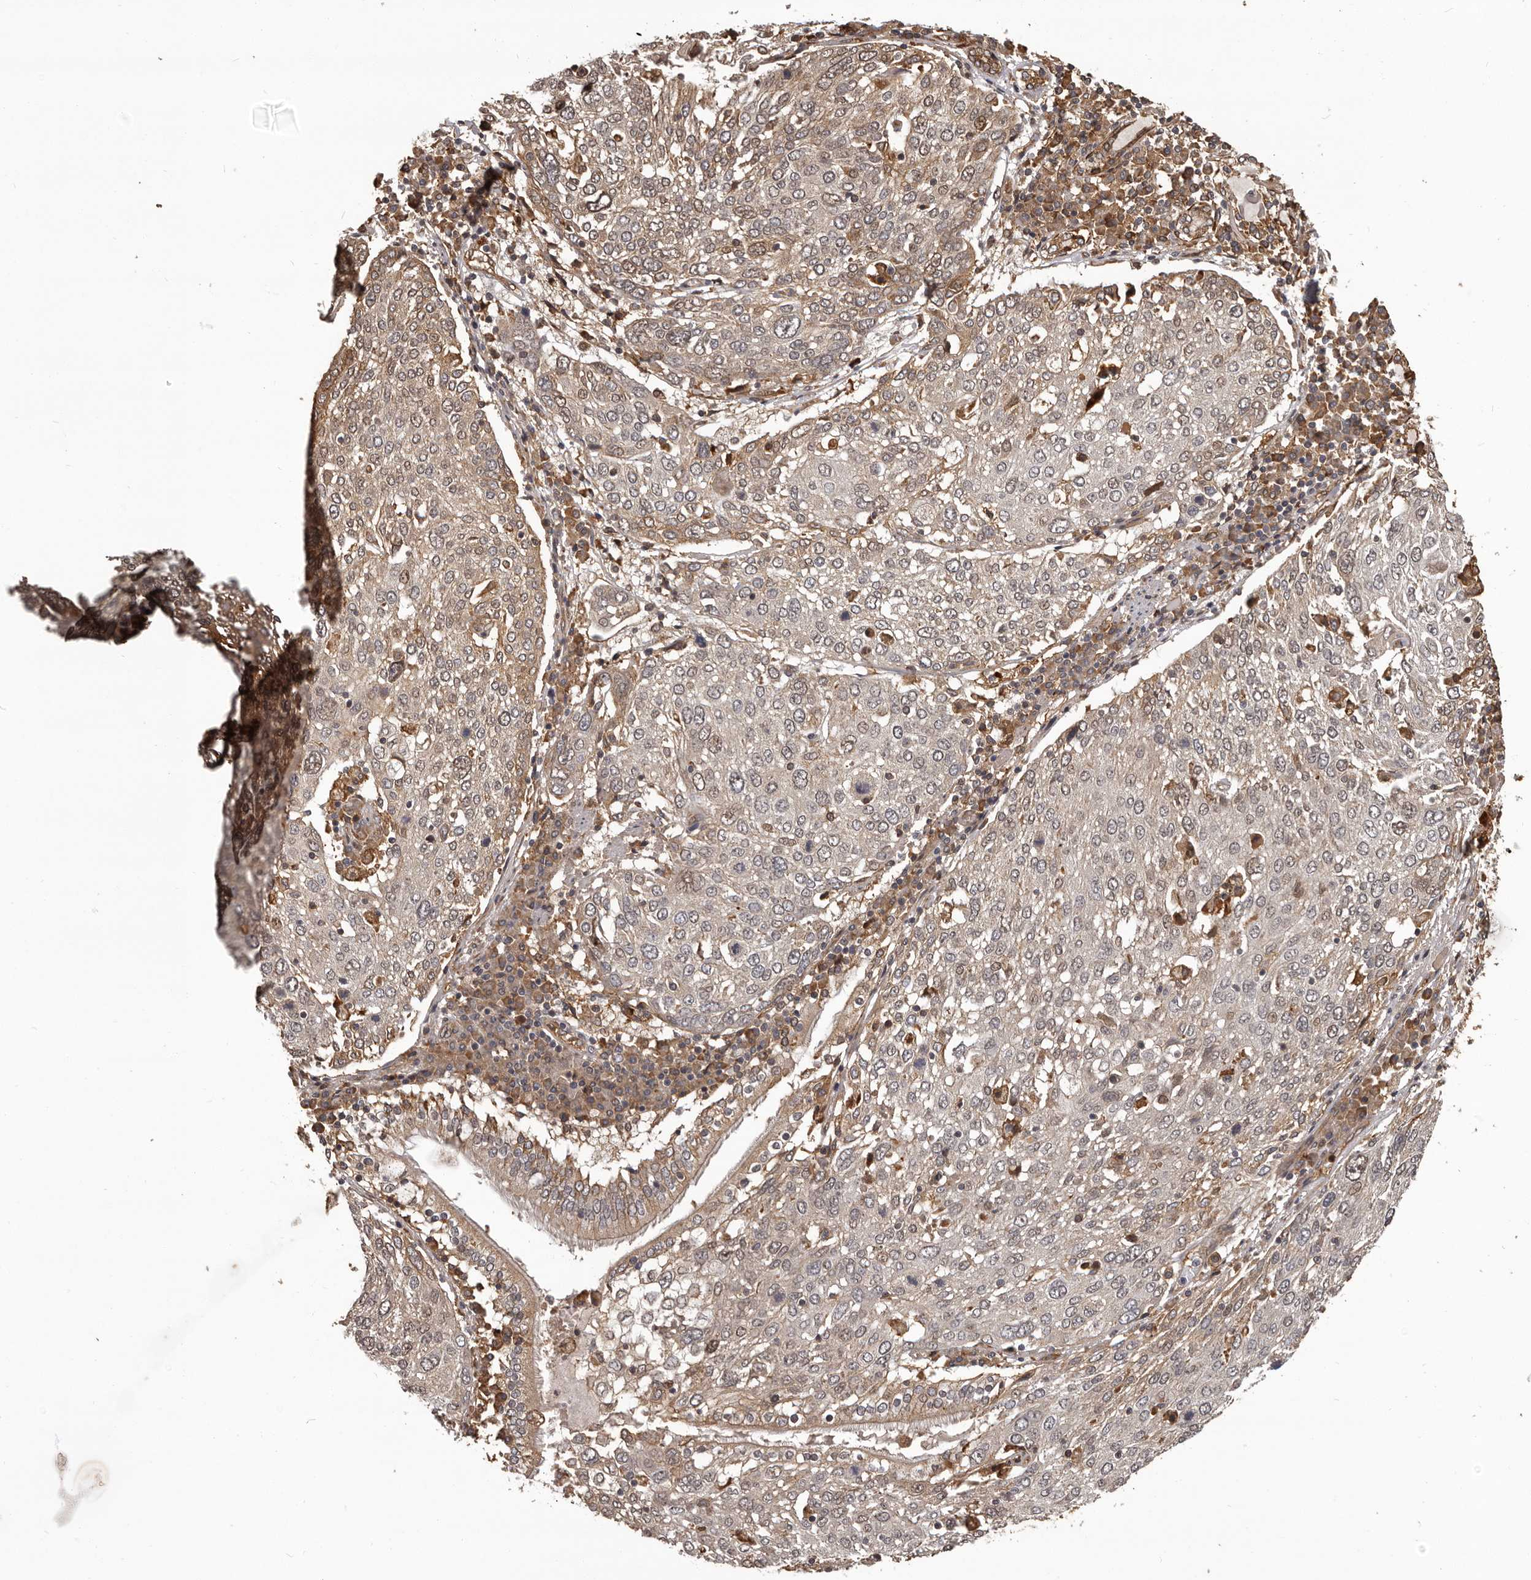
{"staining": {"intensity": "moderate", "quantity": "25%-75%", "location": "cytoplasmic/membranous,nuclear"}, "tissue": "lung cancer", "cell_type": "Tumor cells", "image_type": "cancer", "snomed": [{"axis": "morphology", "description": "Squamous cell carcinoma, NOS"}, {"axis": "topography", "description": "Lung"}], "caption": "Protein staining displays moderate cytoplasmic/membranous and nuclear expression in about 25%-75% of tumor cells in lung squamous cell carcinoma.", "gene": "SLITRK6", "patient": {"sex": "male", "age": 65}}